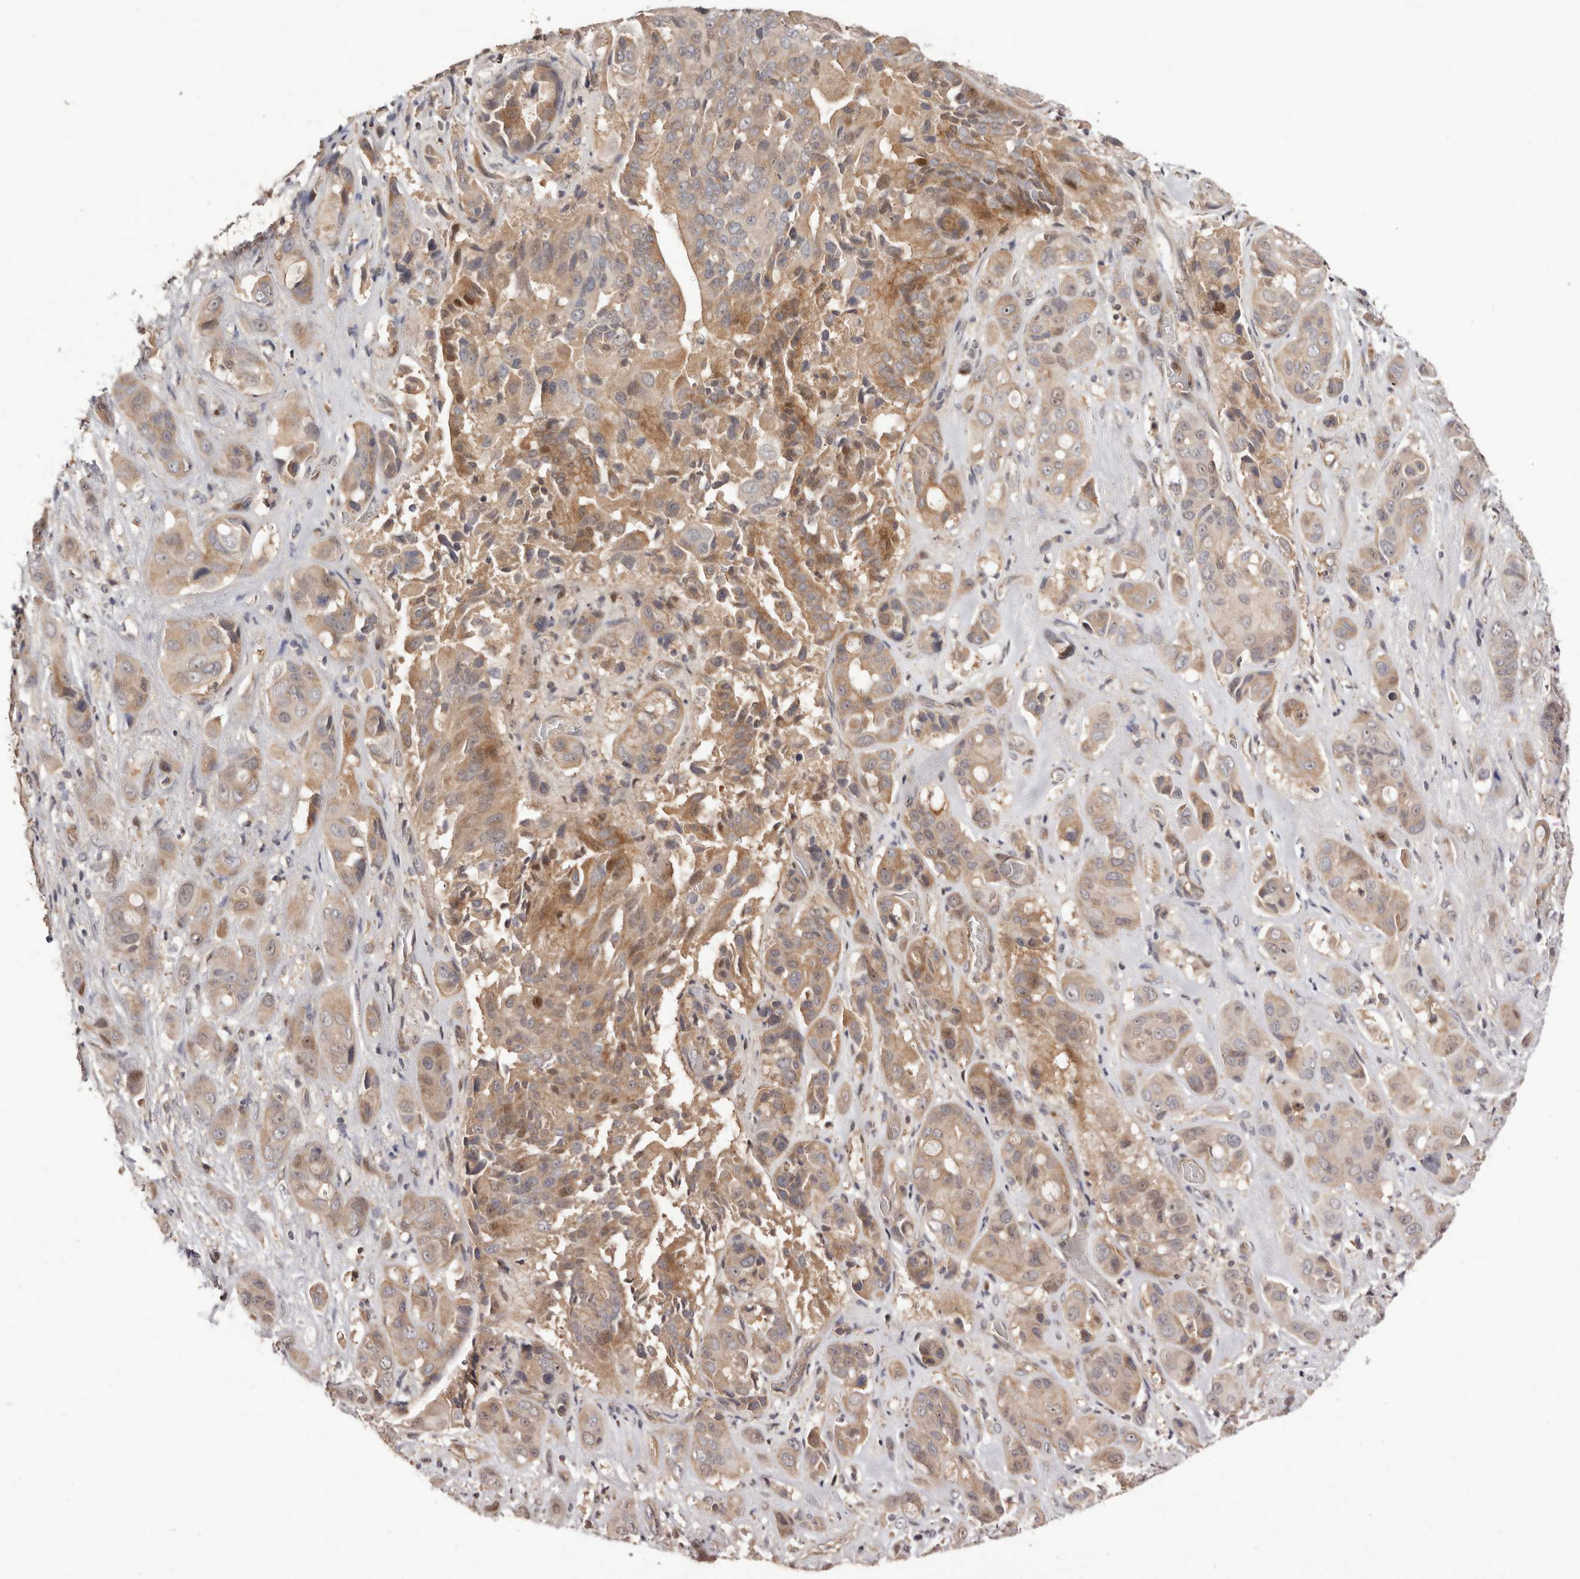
{"staining": {"intensity": "moderate", "quantity": ">75%", "location": "cytoplasmic/membranous"}, "tissue": "liver cancer", "cell_type": "Tumor cells", "image_type": "cancer", "snomed": [{"axis": "morphology", "description": "Cholangiocarcinoma"}, {"axis": "topography", "description": "Liver"}], "caption": "This micrograph displays liver cholangiocarcinoma stained with IHC to label a protein in brown. The cytoplasmic/membranous of tumor cells show moderate positivity for the protein. Nuclei are counter-stained blue.", "gene": "DOP1A", "patient": {"sex": "female", "age": 52}}